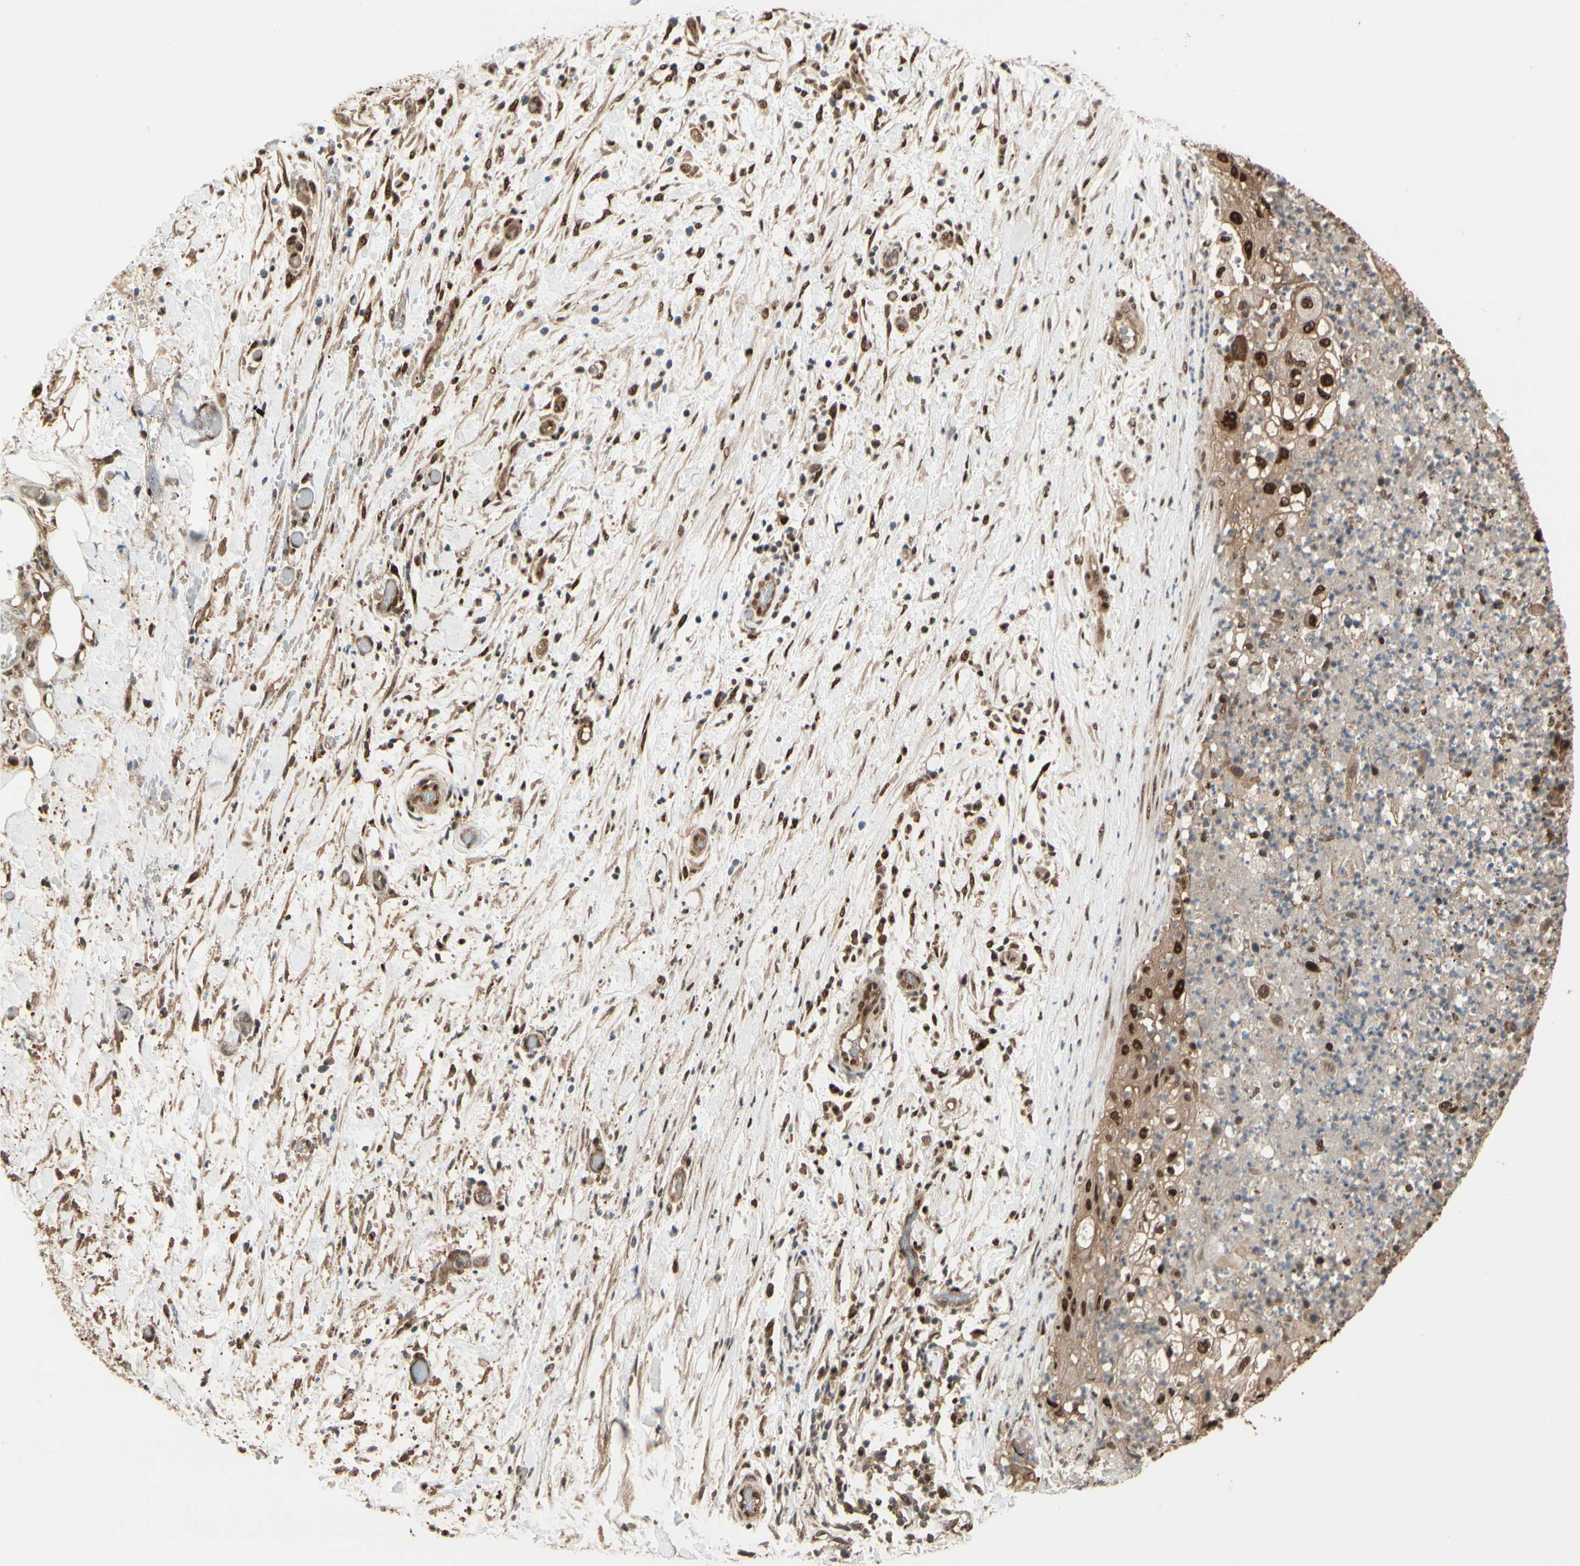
{"staining": {"intensity": "strong", "quantity": ">75%", "location": "cytoplasmic/membranous,nuclear"}, "tissue": "lung cancer", "cell_type": "Tumor cells", "image_type": "cancer", "snomed": [{"axis": "morphology", "description": "Inflammation, NOS"}, {"axis": "morphology", "description": "Squamous cell carcinoma, NOS"}, {"axis": "topography", "description": "Lymph node"}, {"axis": "topography", "description": "Soft tissue"}, {"axis": "topography", "description": "Lung"}], "caption": "IHC of lung squamous cell carcinoma shows high levels of strong cytoplasmic/membranous and nuclear expression in approximately >75% of tumor cells. (DAB IHC with brightfield microscopy, high magnification).", "gene": "HSF1", "patient": {"sex": "male", "age": 66}}